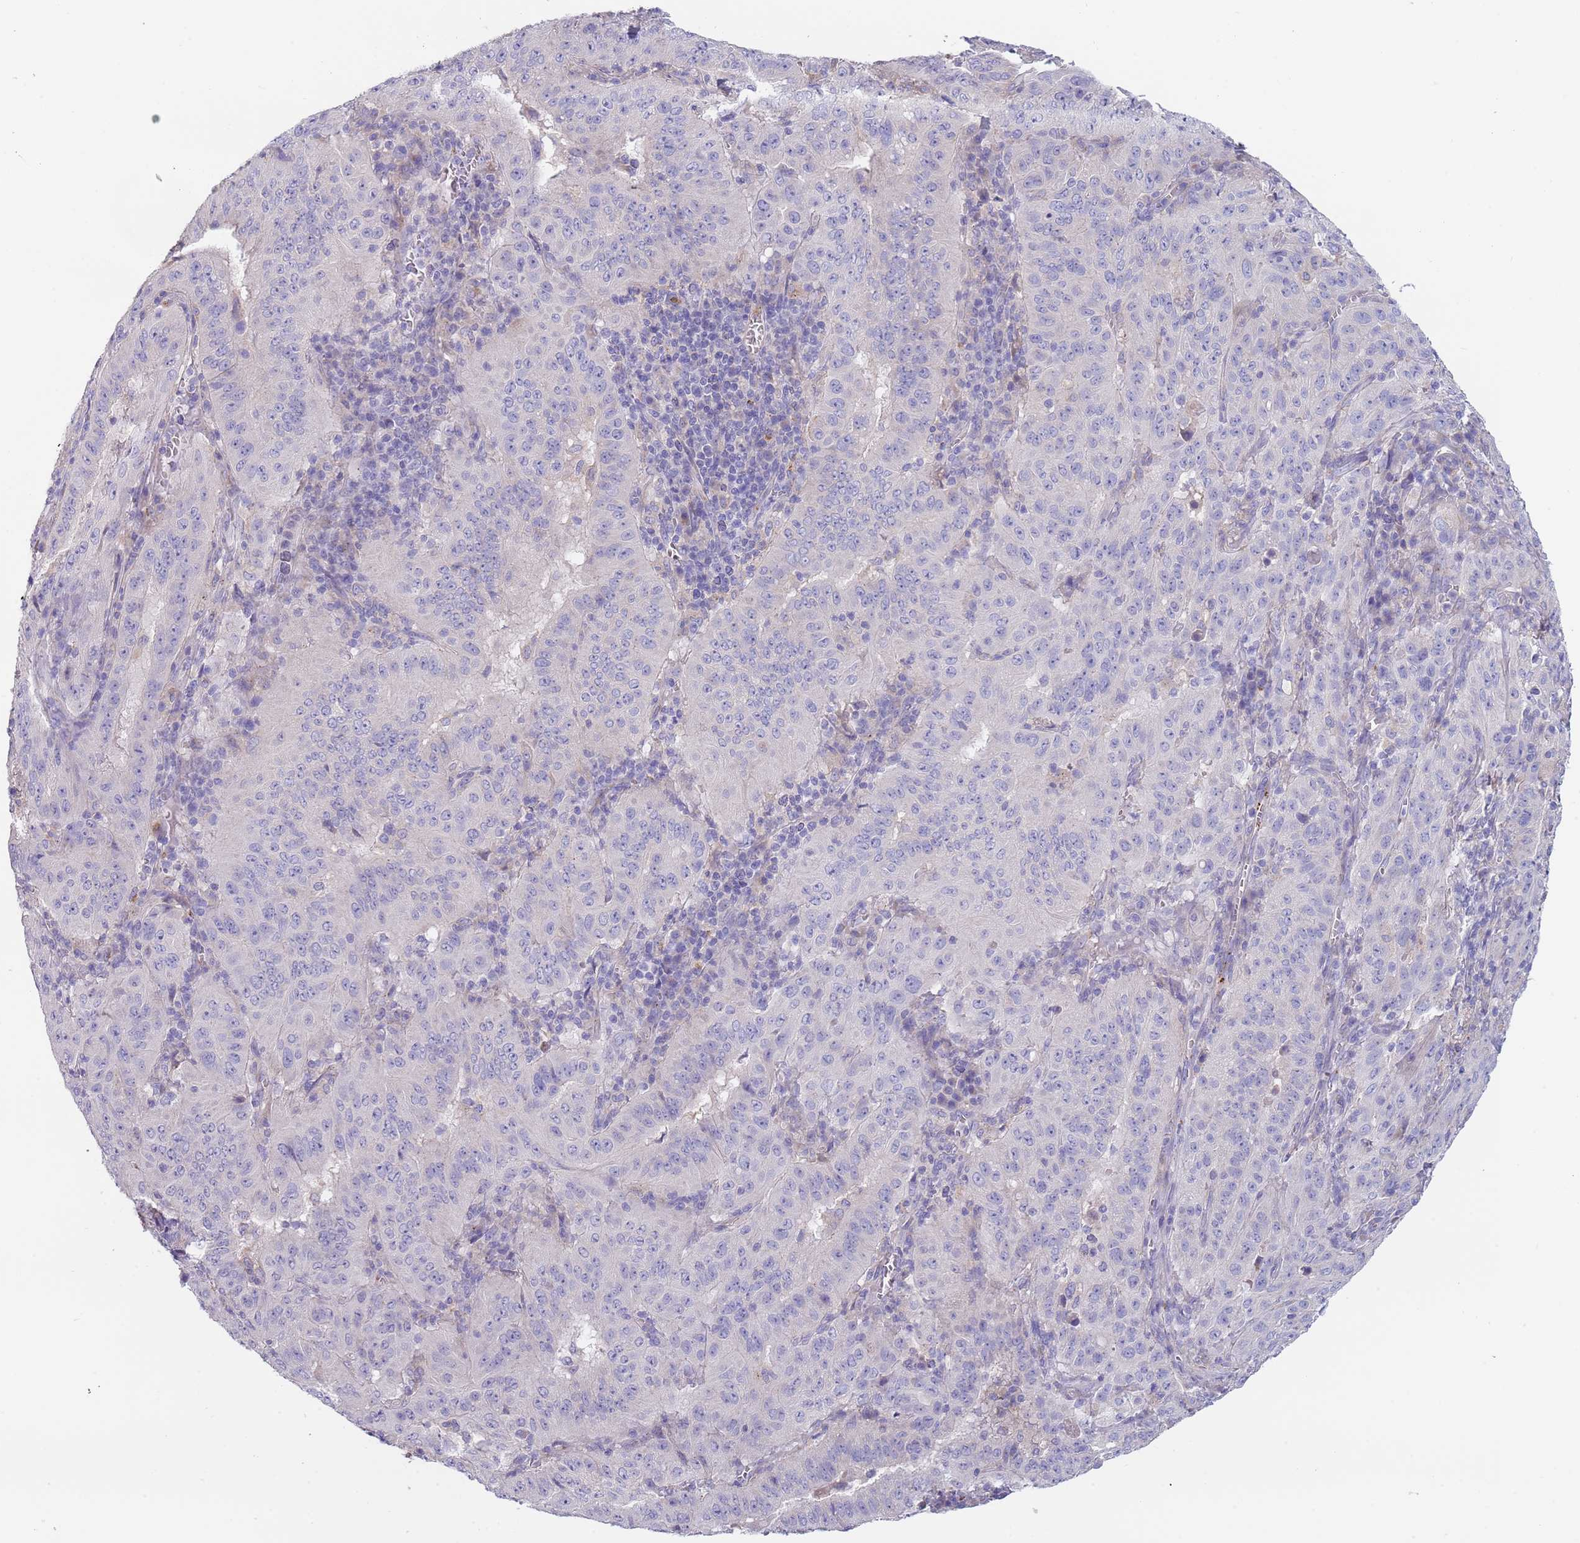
{"staining": {"intensity": "negative", "quantity": "none", "location": "none"}, "tissue": "pancreatic cancer", "cell_type": "Tumor cells", "image_type": "cancer", "snomed": [{"axis": "morphology", "description": "Adenocarcinoma, NOS"}, {"axis": "topography", "description": "Pancreas"}], "caption": "Immunohistochemistry photomicrograph of neoplastic tissue: human adenocarcinoma (pancreatic) stained with DAB (3,3'-diaminobenzidine) exhibits no significant protein positivity in tumor cells. Nuclei are stained in blue.", "gene": "MAN1C1", "patient": {"sex": "male", "age": 63}}